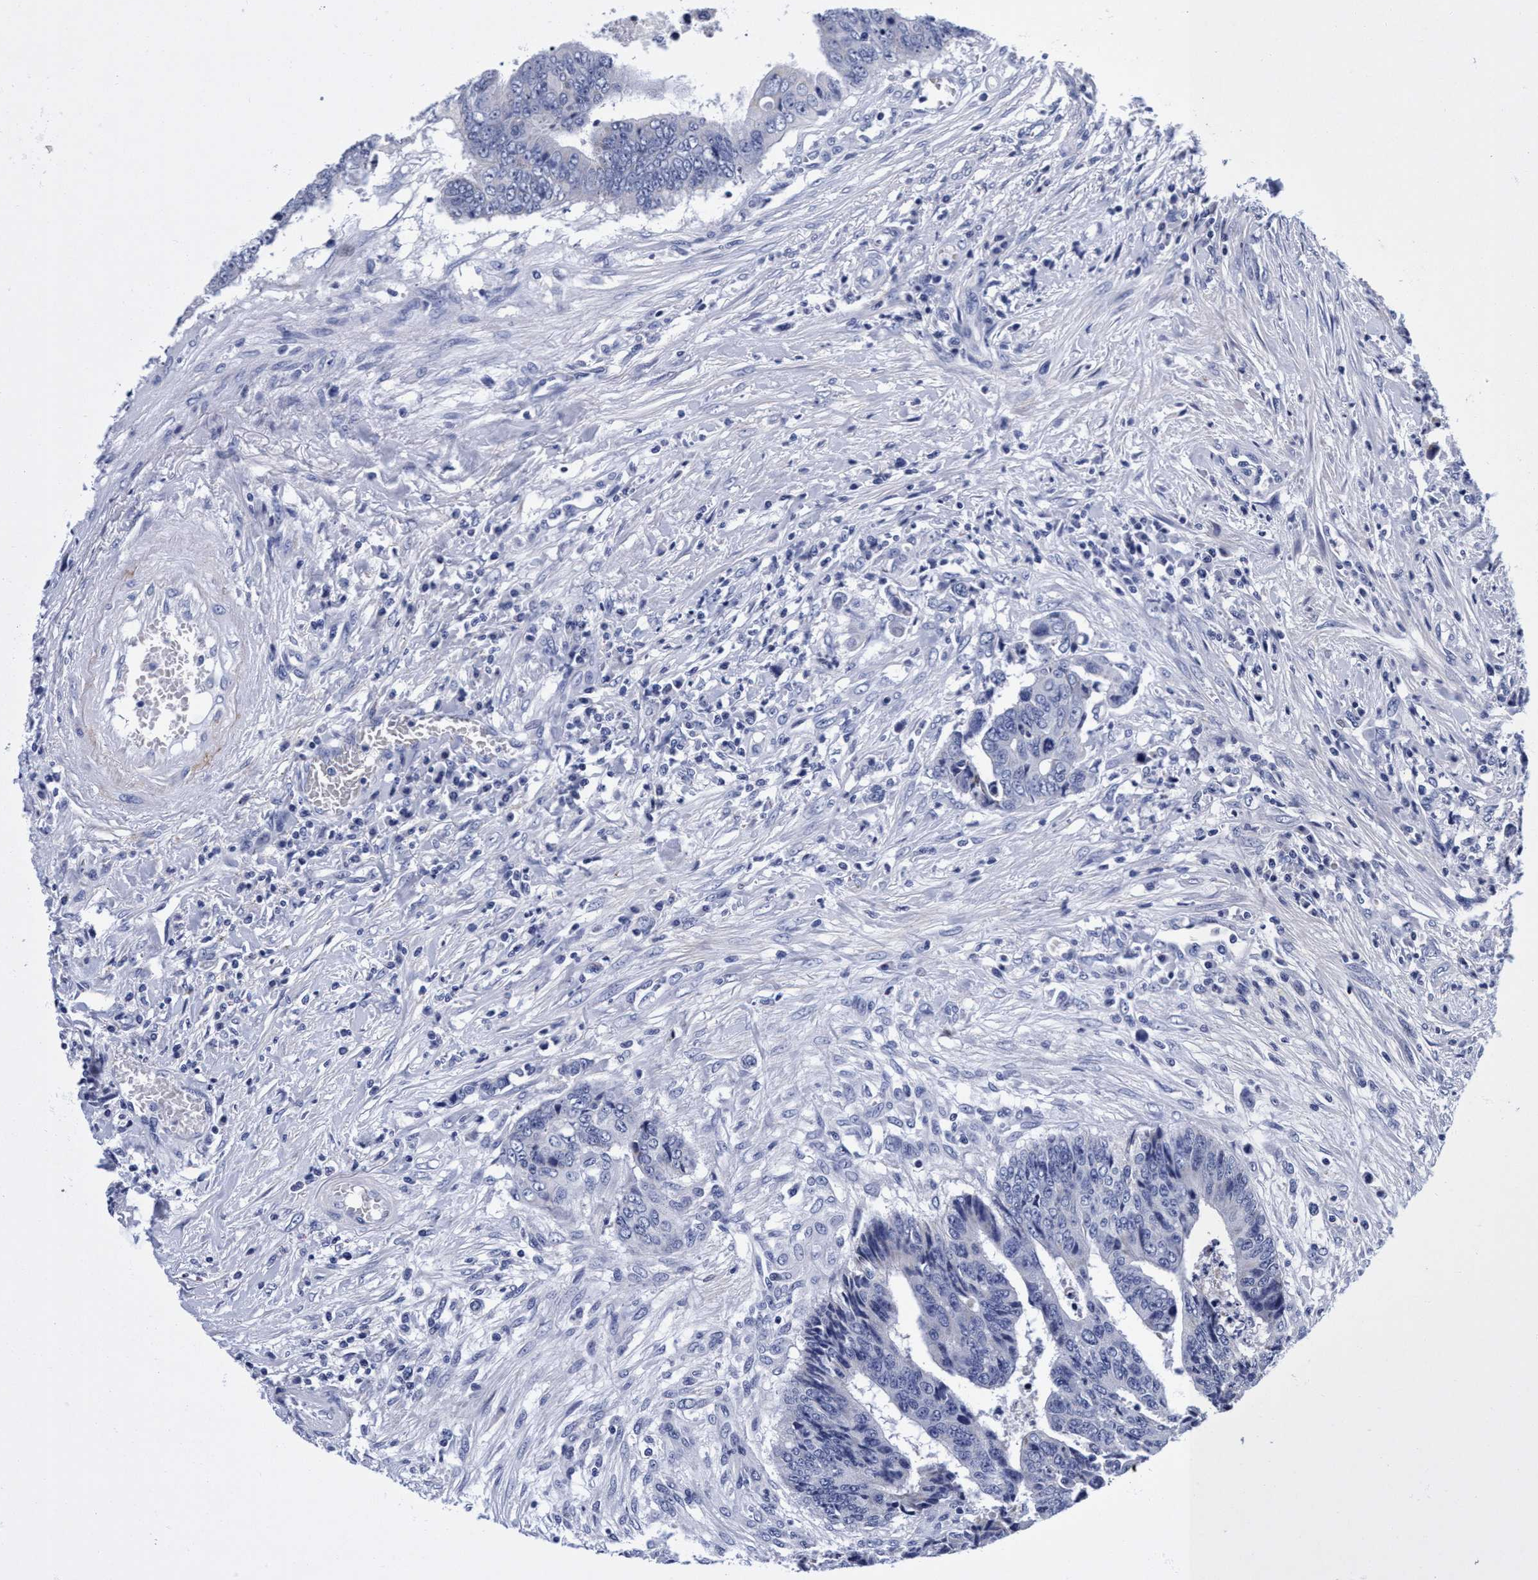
{"staining": {"intensity": "negative", "quantity": "none", "location": "none"}, "tissue": "colorectal cancer", "cell_type": "Tumor cells", "image_type": "cancer", "snomed": [{"axis": "morphology", "description": "Adenocarcinoma, NOS"}, {"axis": "topography", "description": "Rectum"}], "caption": "Colorectal adenocarcinoma was stained to show a protein in brown. There is no significant positivity in tumor cells.", "gene": "PLPPR1", "patient": {"sex": "male", "age": 84}}